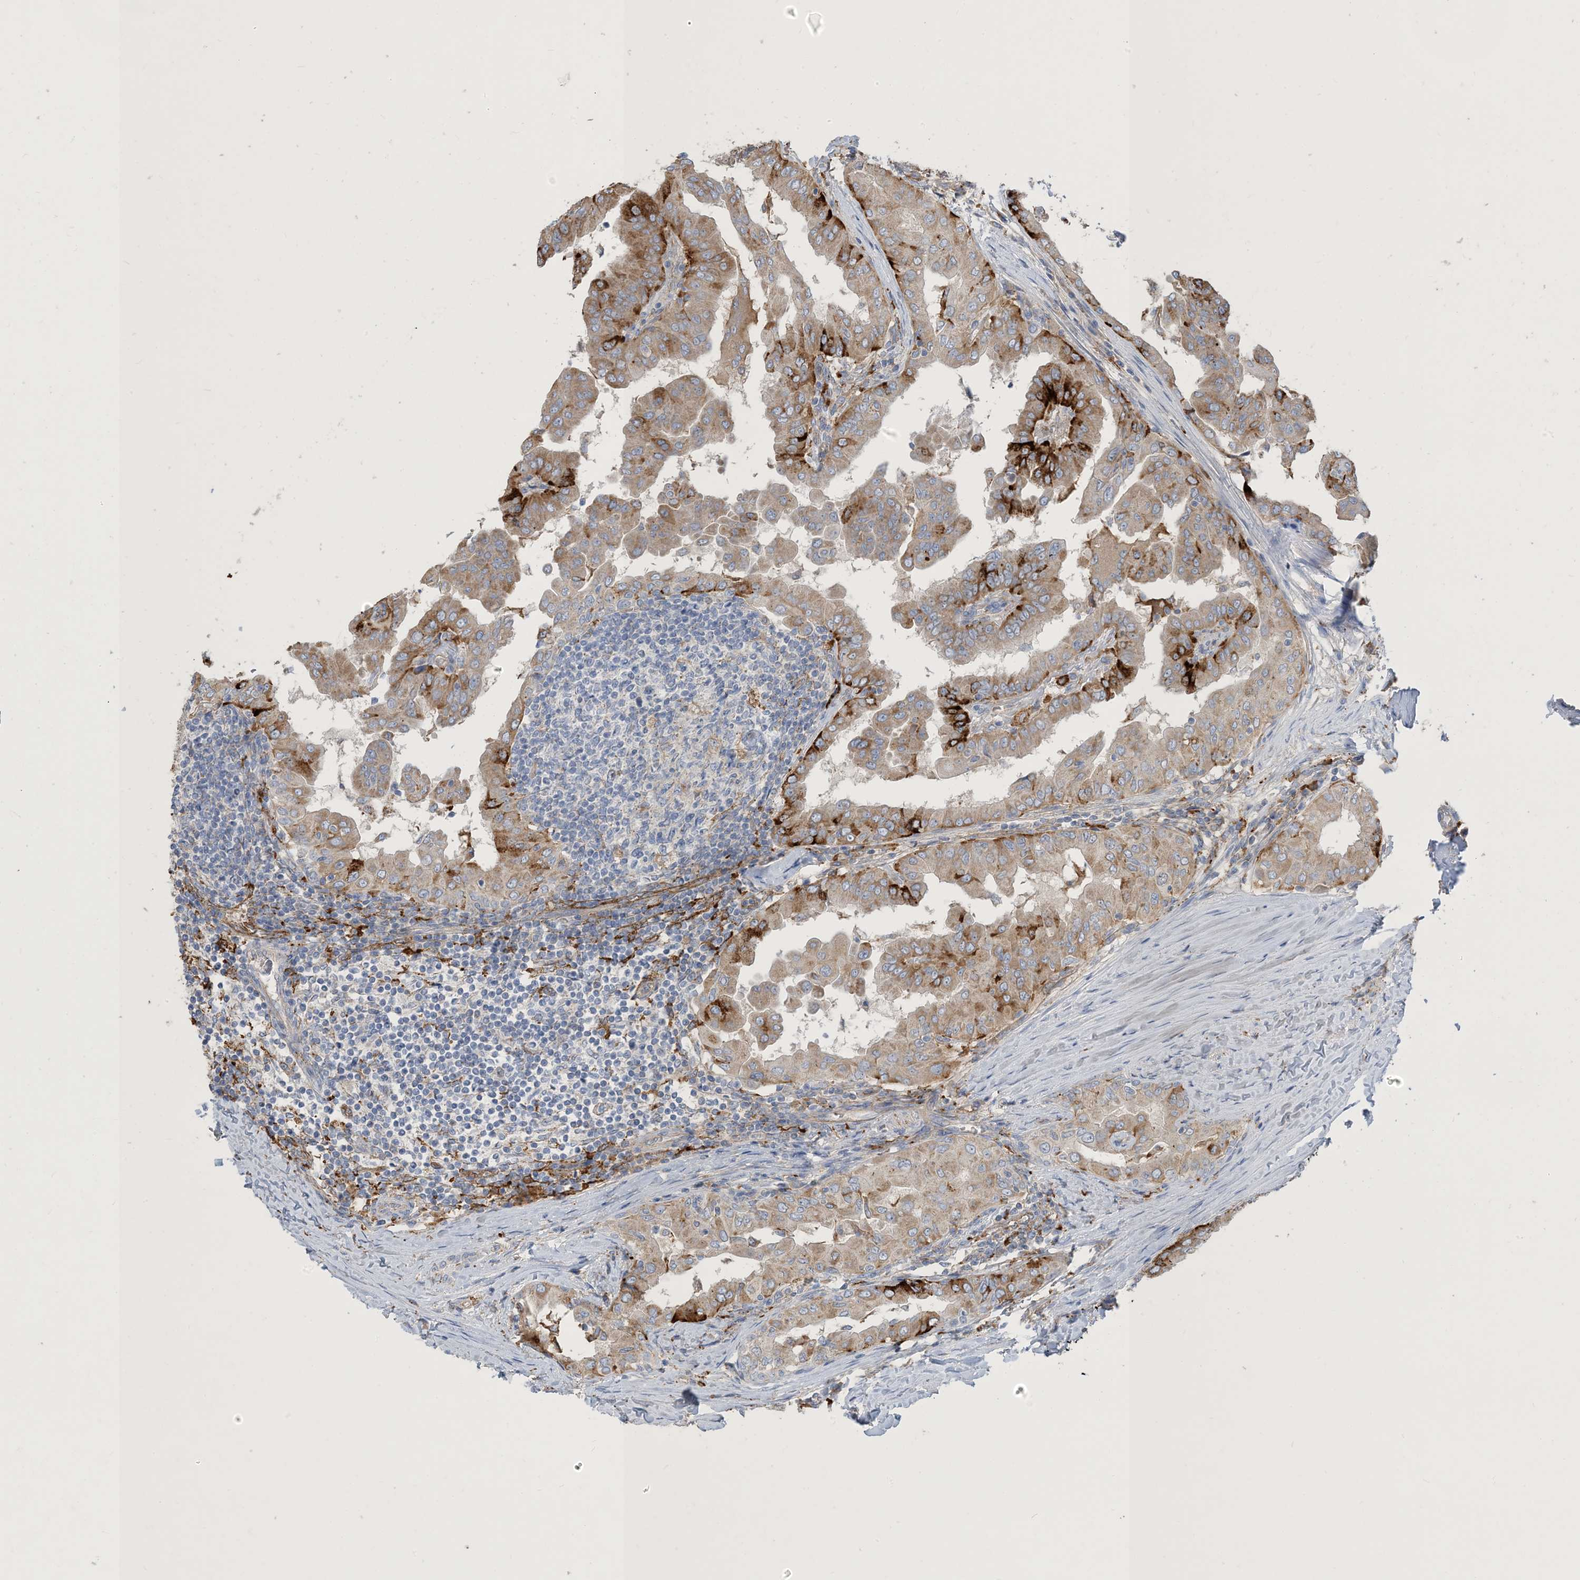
{"staining": {"intensity": "strong", "quantity": "25%-75%", "location": "cytoplasmic/membranous"}, "tissue": "thyroid cancer", "cell_type": "Tumor cells", "image_type": "cancer", "snomed": [{"axis": "morphology", "description": "Papillary adenocarcinoma, NOS"}, {"axis": "topography", "description": "Thyroid gland"}], "caption": "A photomicrograph of human papillary adenocarcinoma (thyroid) stained for a protein reveals strong cytoplasmic/membranous brown staining in tumor cells. (DAB IHC with brightfield microscopy, high magnification).", "gene": "PEAR1", "patient": {"sex": "male", "age": 33}}